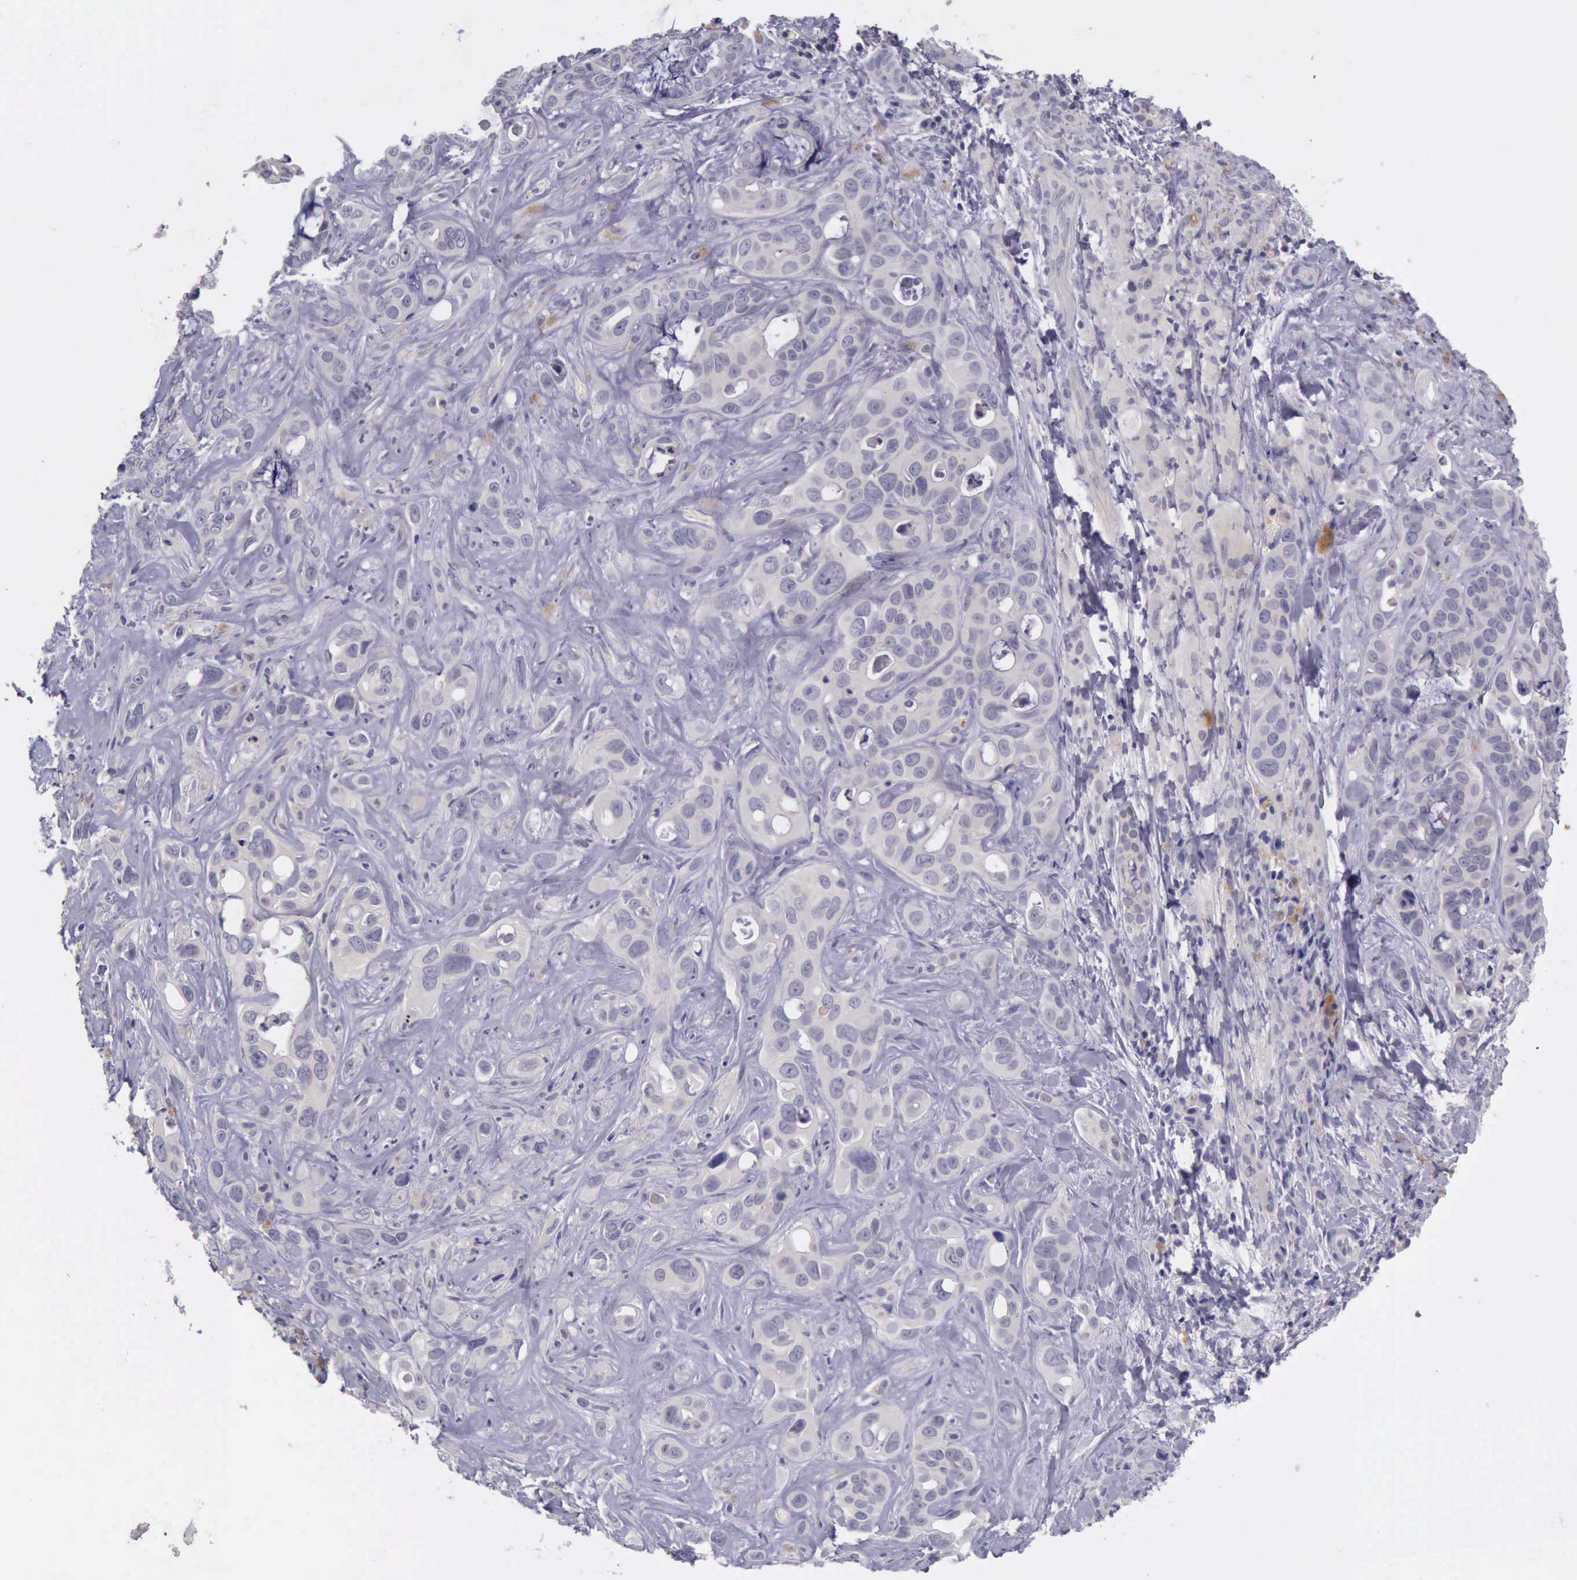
{"staining": {"intensity": "negative", "quantity": "none", "location": "none"}, "tissue": "liver cancer", "cell_type": "Tumor cells", "image_type": "cancer", "snomed": [{"axis": "morphology", "description": "Cholangiocarcinoma"}, {"axis": "topography", "description": "Liver"}], "caption": "Image shows no protein expression in tumor cells of liver cholangiocarcinoma tissue.", "gene": "ARNT2", "patient": {"sex": "female", "age": 79}}